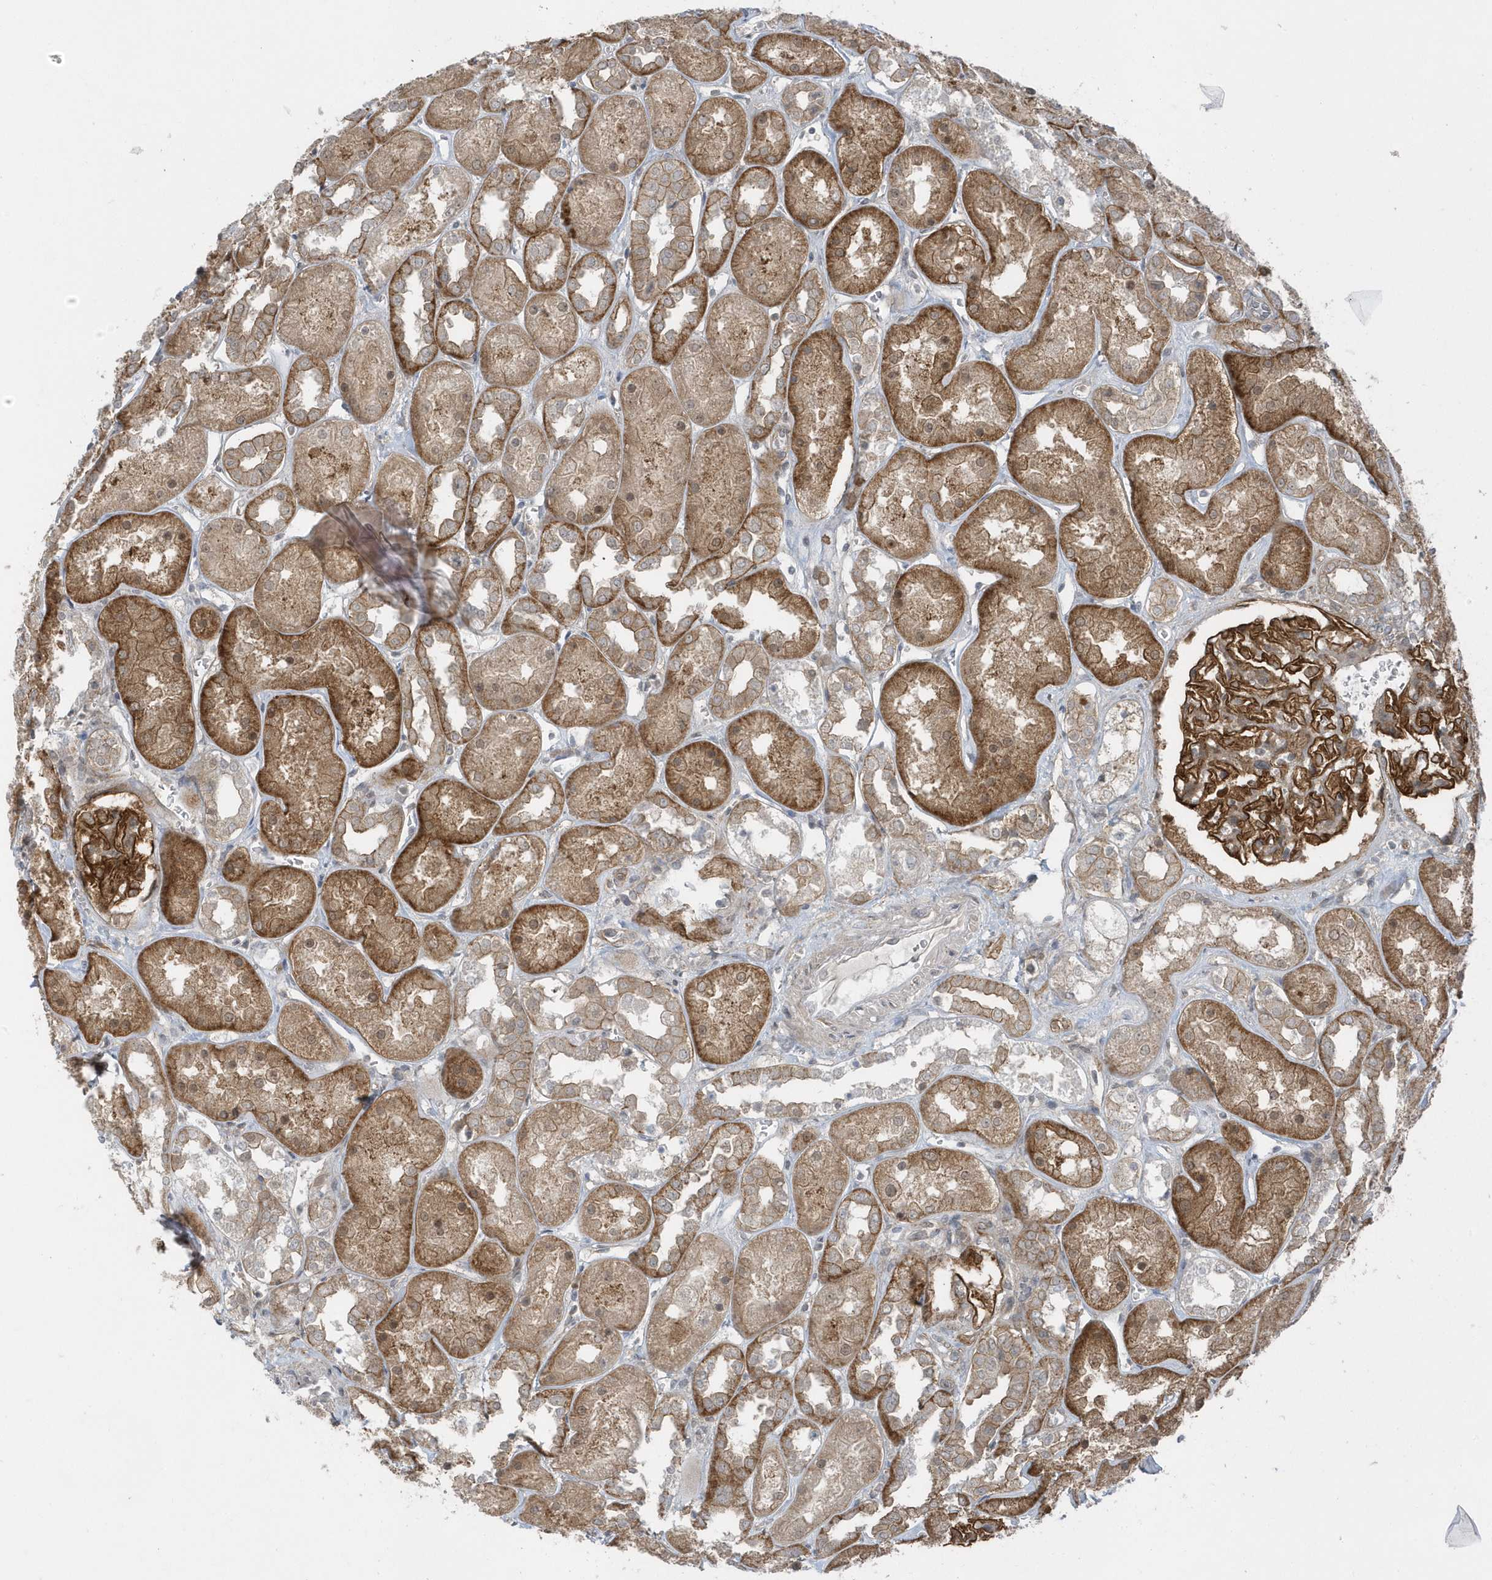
{"staining": {"intensity": "moderate", "quantity": ">75%", "location": "cytoplasmic/membranous"}, "tissue": "kidney", "cell_type": "Cells in glomeruli", "image_type": "normal", "snomed": [{"axis": "morphology", "description": "Normal tissue, NOS"}, {"axis": "topography", "description": "Kidney"}], "caption": "Kidney was stained to show a protein in brown. There is medium levels of moderate cytoplasmic/membranous expression in approximately >75% of cells in glomeruli. Using DAB (brown) and hematoxylin (blue) stains, captured at high magnification using brightfield microscopy.", "gene": "PARD3B", "patient": {"sex": "male", "age": 70}}